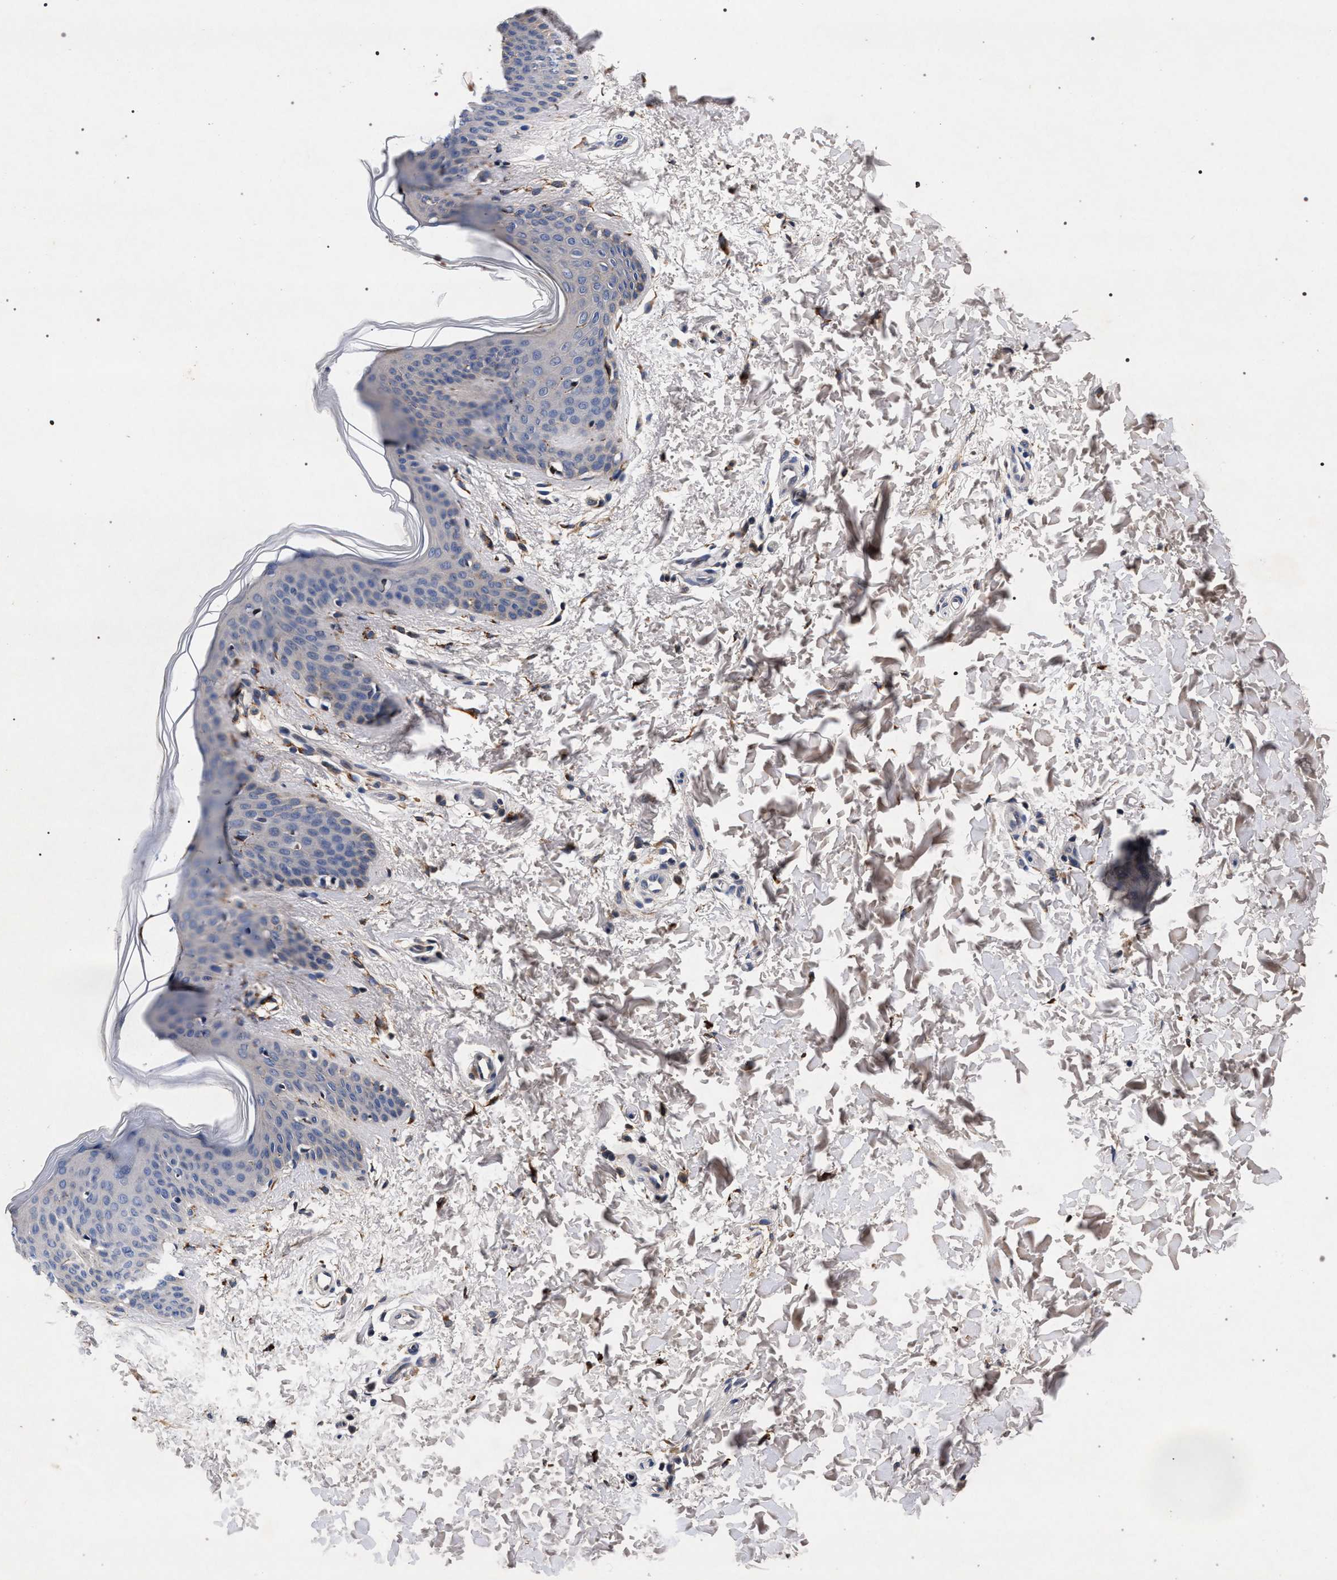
{"staining": {"intensity": "moderate", "quantity": ">75%", "location": "cytoplasmic/membranous"}, "tissue": "skin", "cell_type": "Fibroblasts", "image_type": "normal", "snomed": [{"axis": "morphology", "description": "Normal tissue, NOS"}, {"axis": "topography", "description": "Skin"}], "caption": "Immunohistochemistry image of normal skin: human skin stained using immunohistochemistry (IHC) reveals medium levels of moderate protein expression localized specifically in the cytoplasmic/membranous of fibroblasts, appearing as a cytoplasmic/membranous brown color.", "gene": "NEK7", "patient": {"sex": "female", "age": 17}}